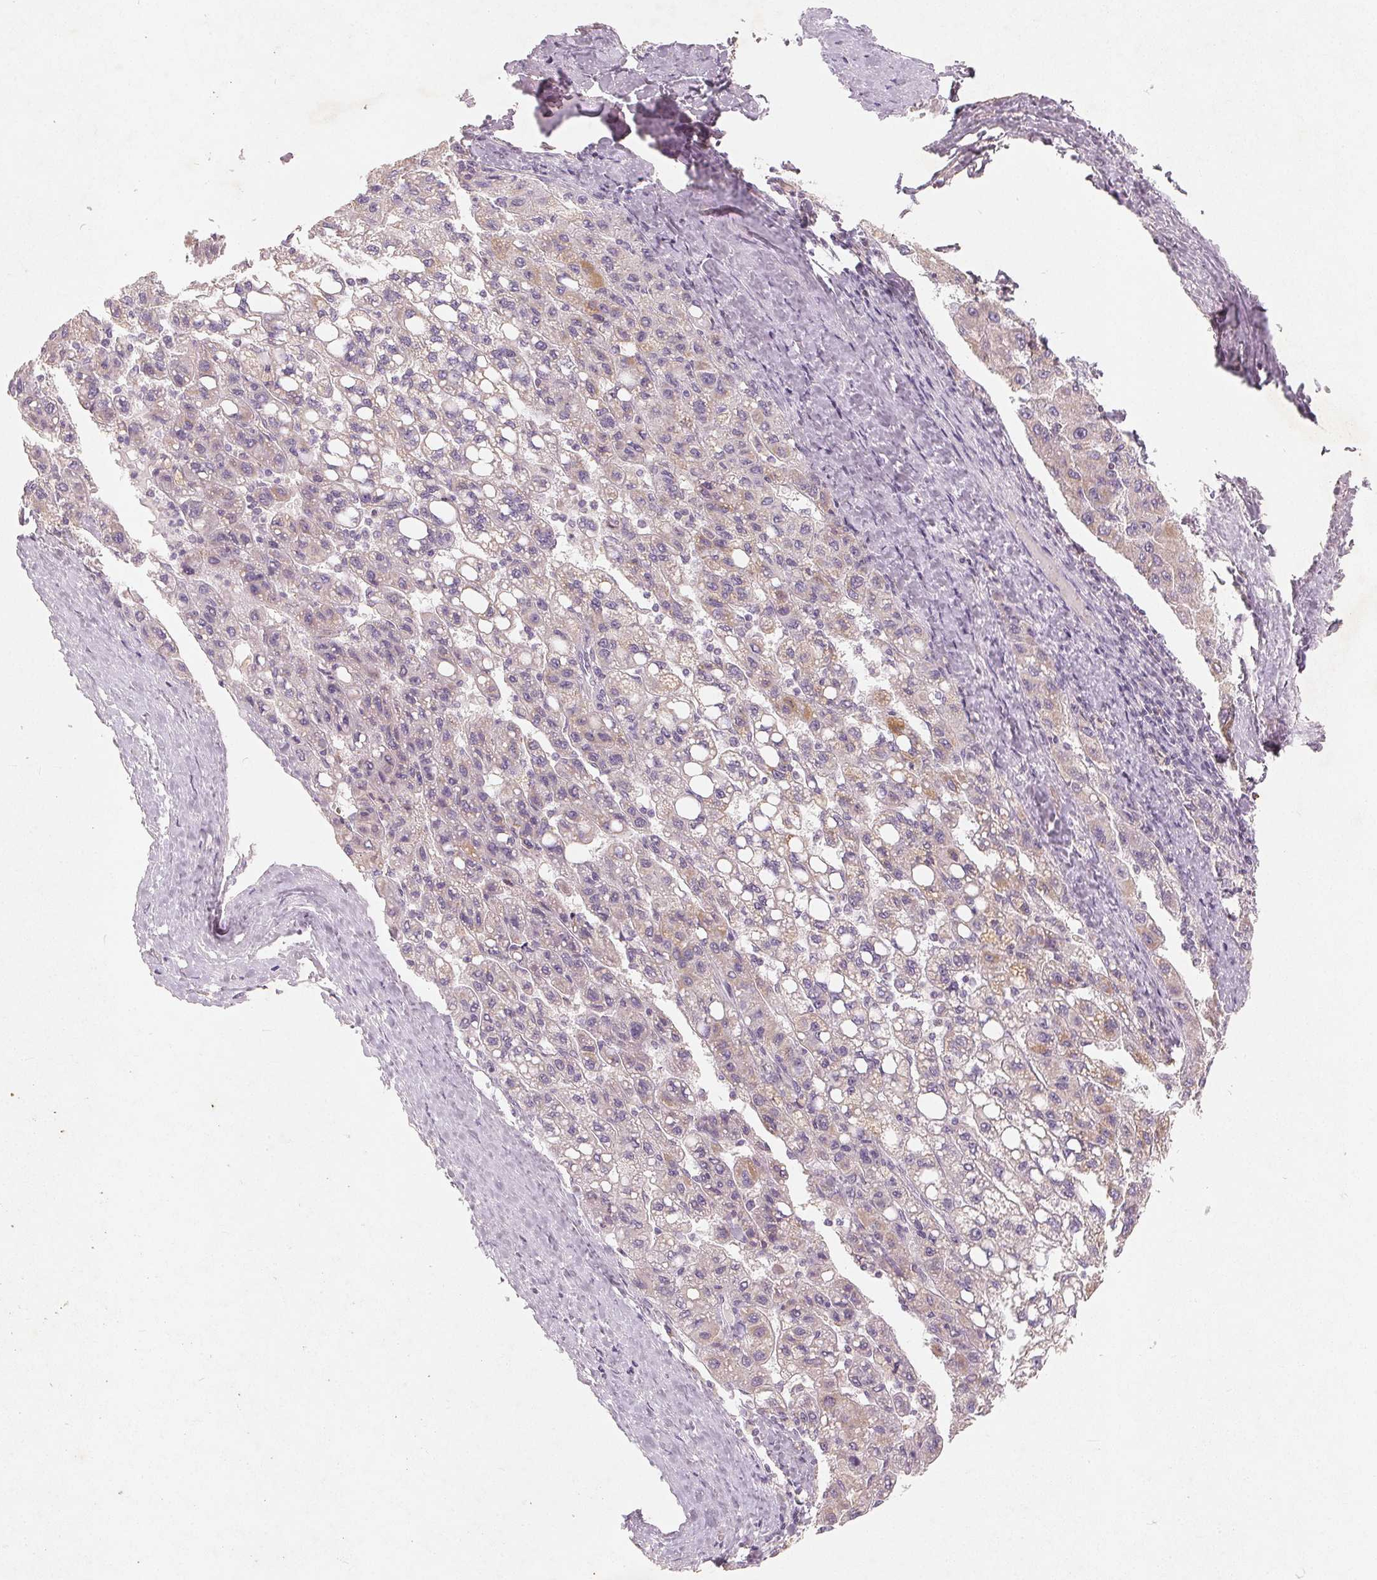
{"staining": {"intensity": "weak", "quantity": "<25%", "location": "cytoplasmic/membranous"}, "tissue": "liver cancer", "cell_type": "Tumor cells", "image_type": "cancer", "snomed": [{"axis": "morphology", "description": "Carcinoma, Hepatocellular, NOS"}, {"axis": "topography", "description": "Liver"}], "caption": "This is a micrograph of IHC staining of liver cancer, which shows no positivity in tumor cells.", "gene": "GHITM", "patient": {"sex": "female", "age": 82}}